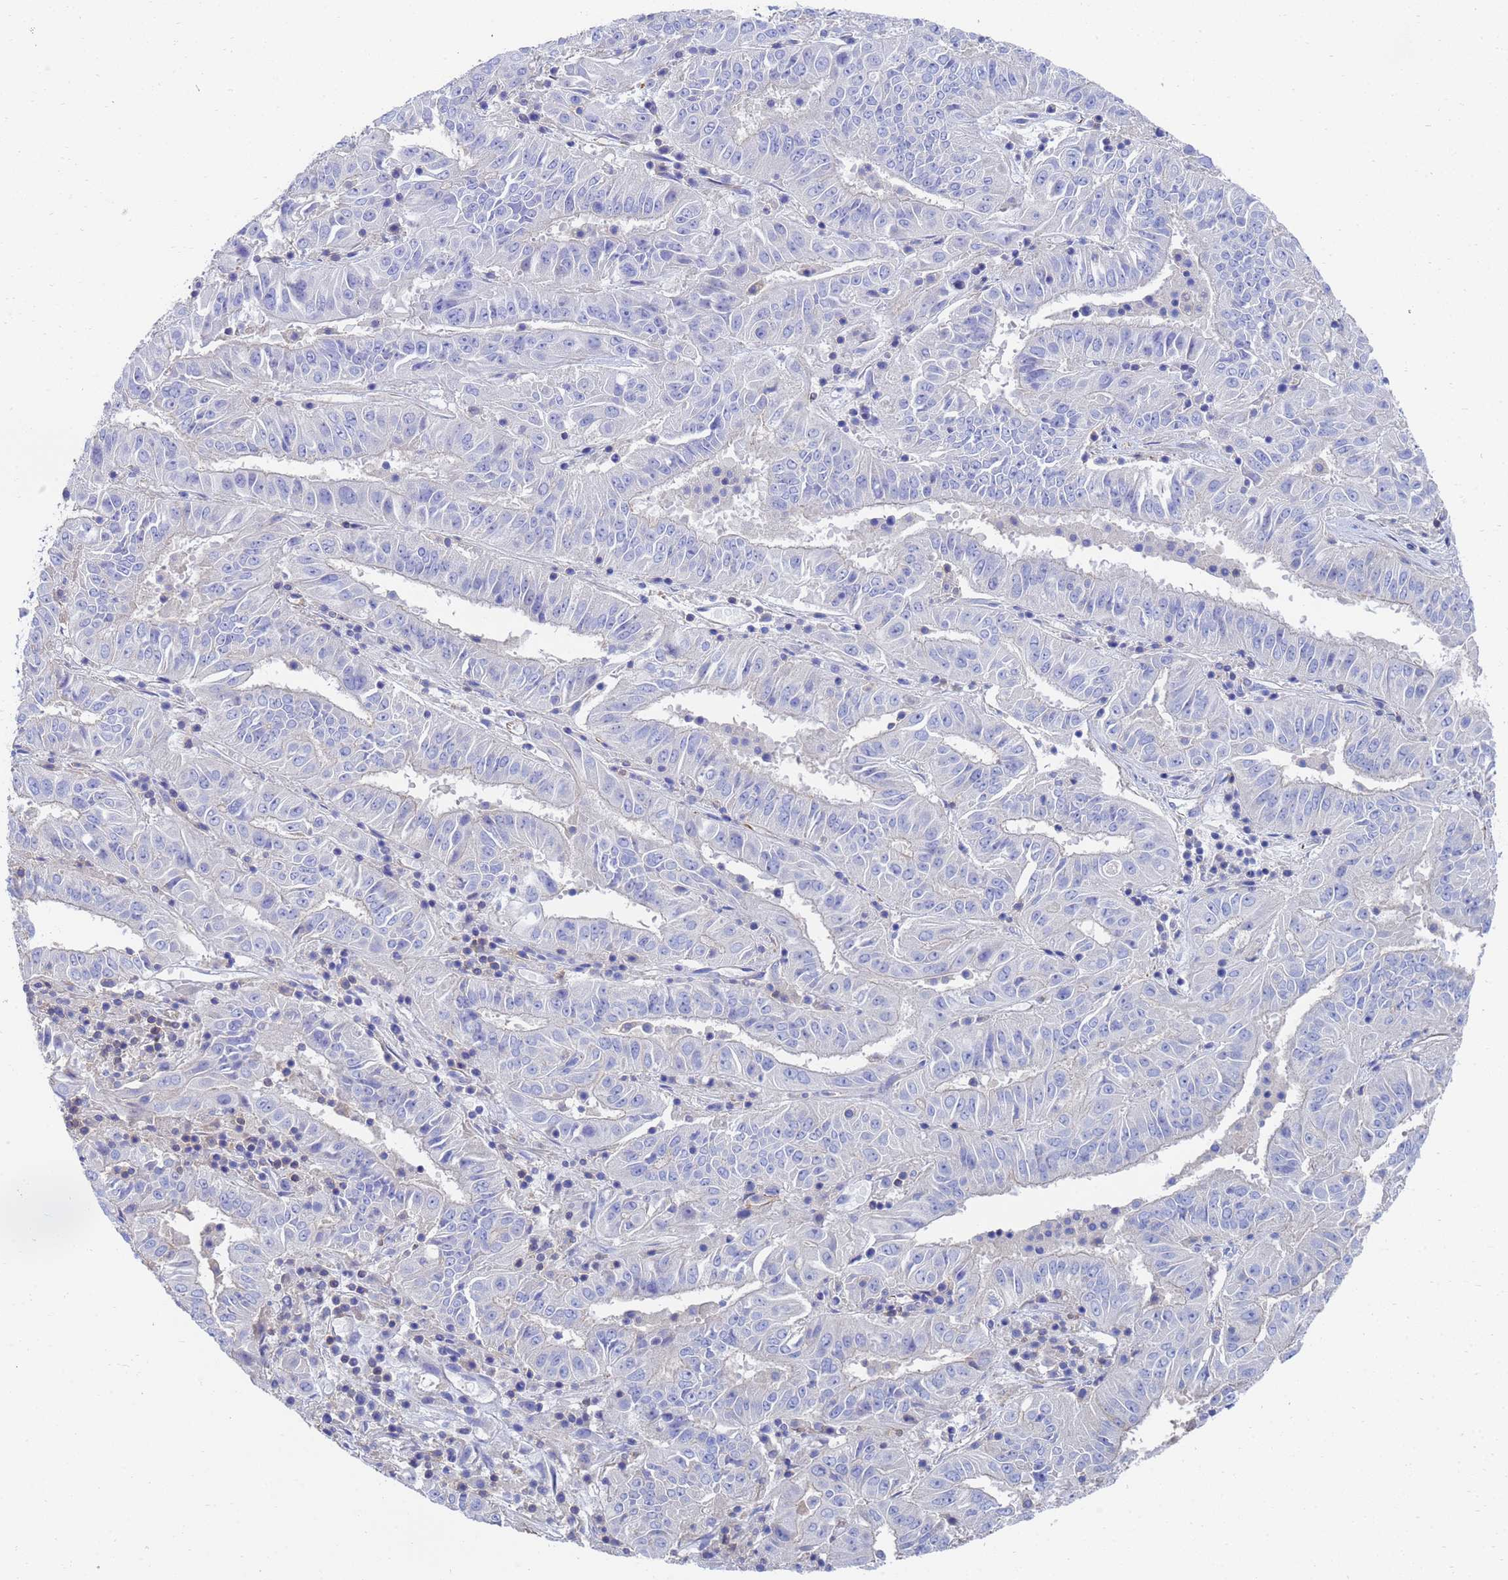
{"staining": {"intensity": "negative", "quantity": "none", "location": "none"}, "tissue": "pancreatic cancer", "cell_type": "Tumor cells", "image_type": "cancer", "snomed": [{"axis": "morphology", "description": "Adenocarcinoma, NOS"}, {"axis": "topography", "description": "Pancreas"}], "caption": "IHC histopathology image of neoplastic tissue: pancreatic cancer stained with DAB (3,3'-diaminobenzidine) shows no significant protein positivity in tumor cells. Nuclei are stained in blue.", "gene": "GCHFR", "patient": {"sex": "male", "age": 63}}